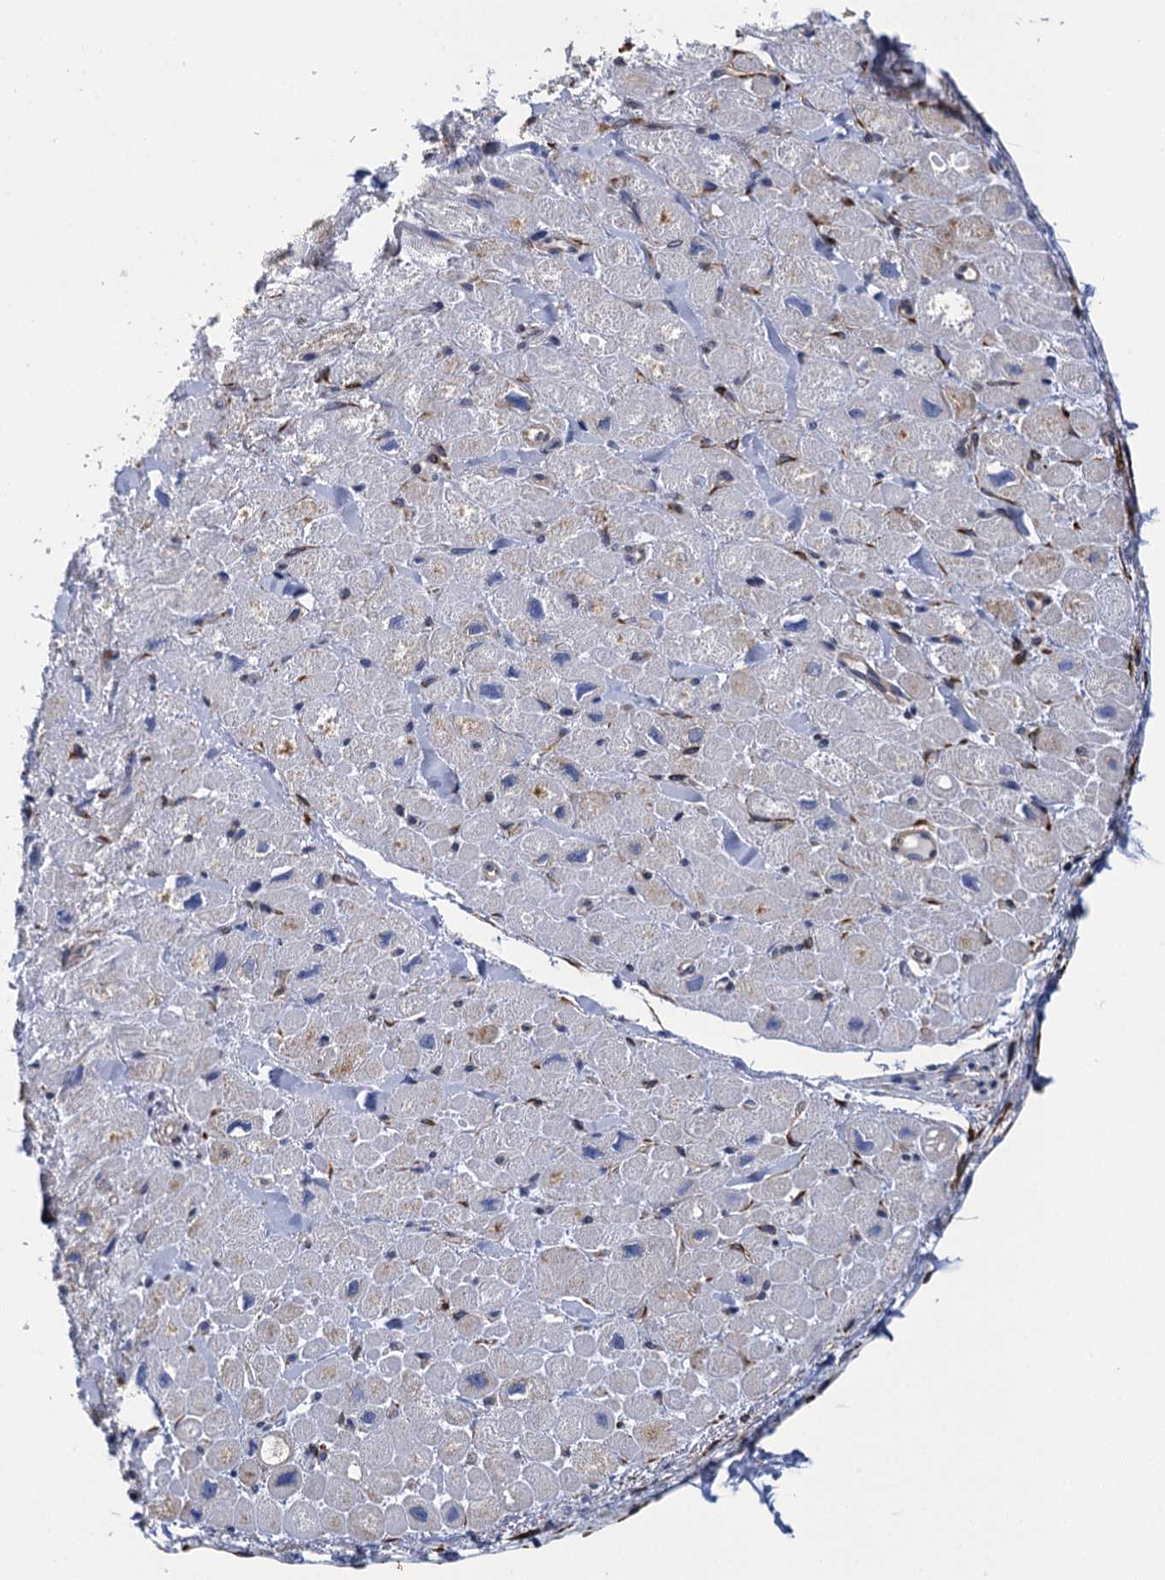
{"staining": {"intensity": "negative", "quantity": "none", "location": "none"}, "tissue": "heart muscle", "cell_type": "Cardiomyocytes", "image_type": "normal", "snomed": [{"axis": "morphology", "description": "Normal tissue, NOS"}, {"axis": "topography", "description": "Heart"}], "caption": "High magnification brightfield microscopy of unremarkable heart muscle stained with DAB (brown) and counterstained with hematoxylin (blue): cardiomyocytes show no significant staining. (DAB immunohistochemistry, high magnification).", "gene": "POGLUT3", "patient": {"sex": "male", "age": 65}}